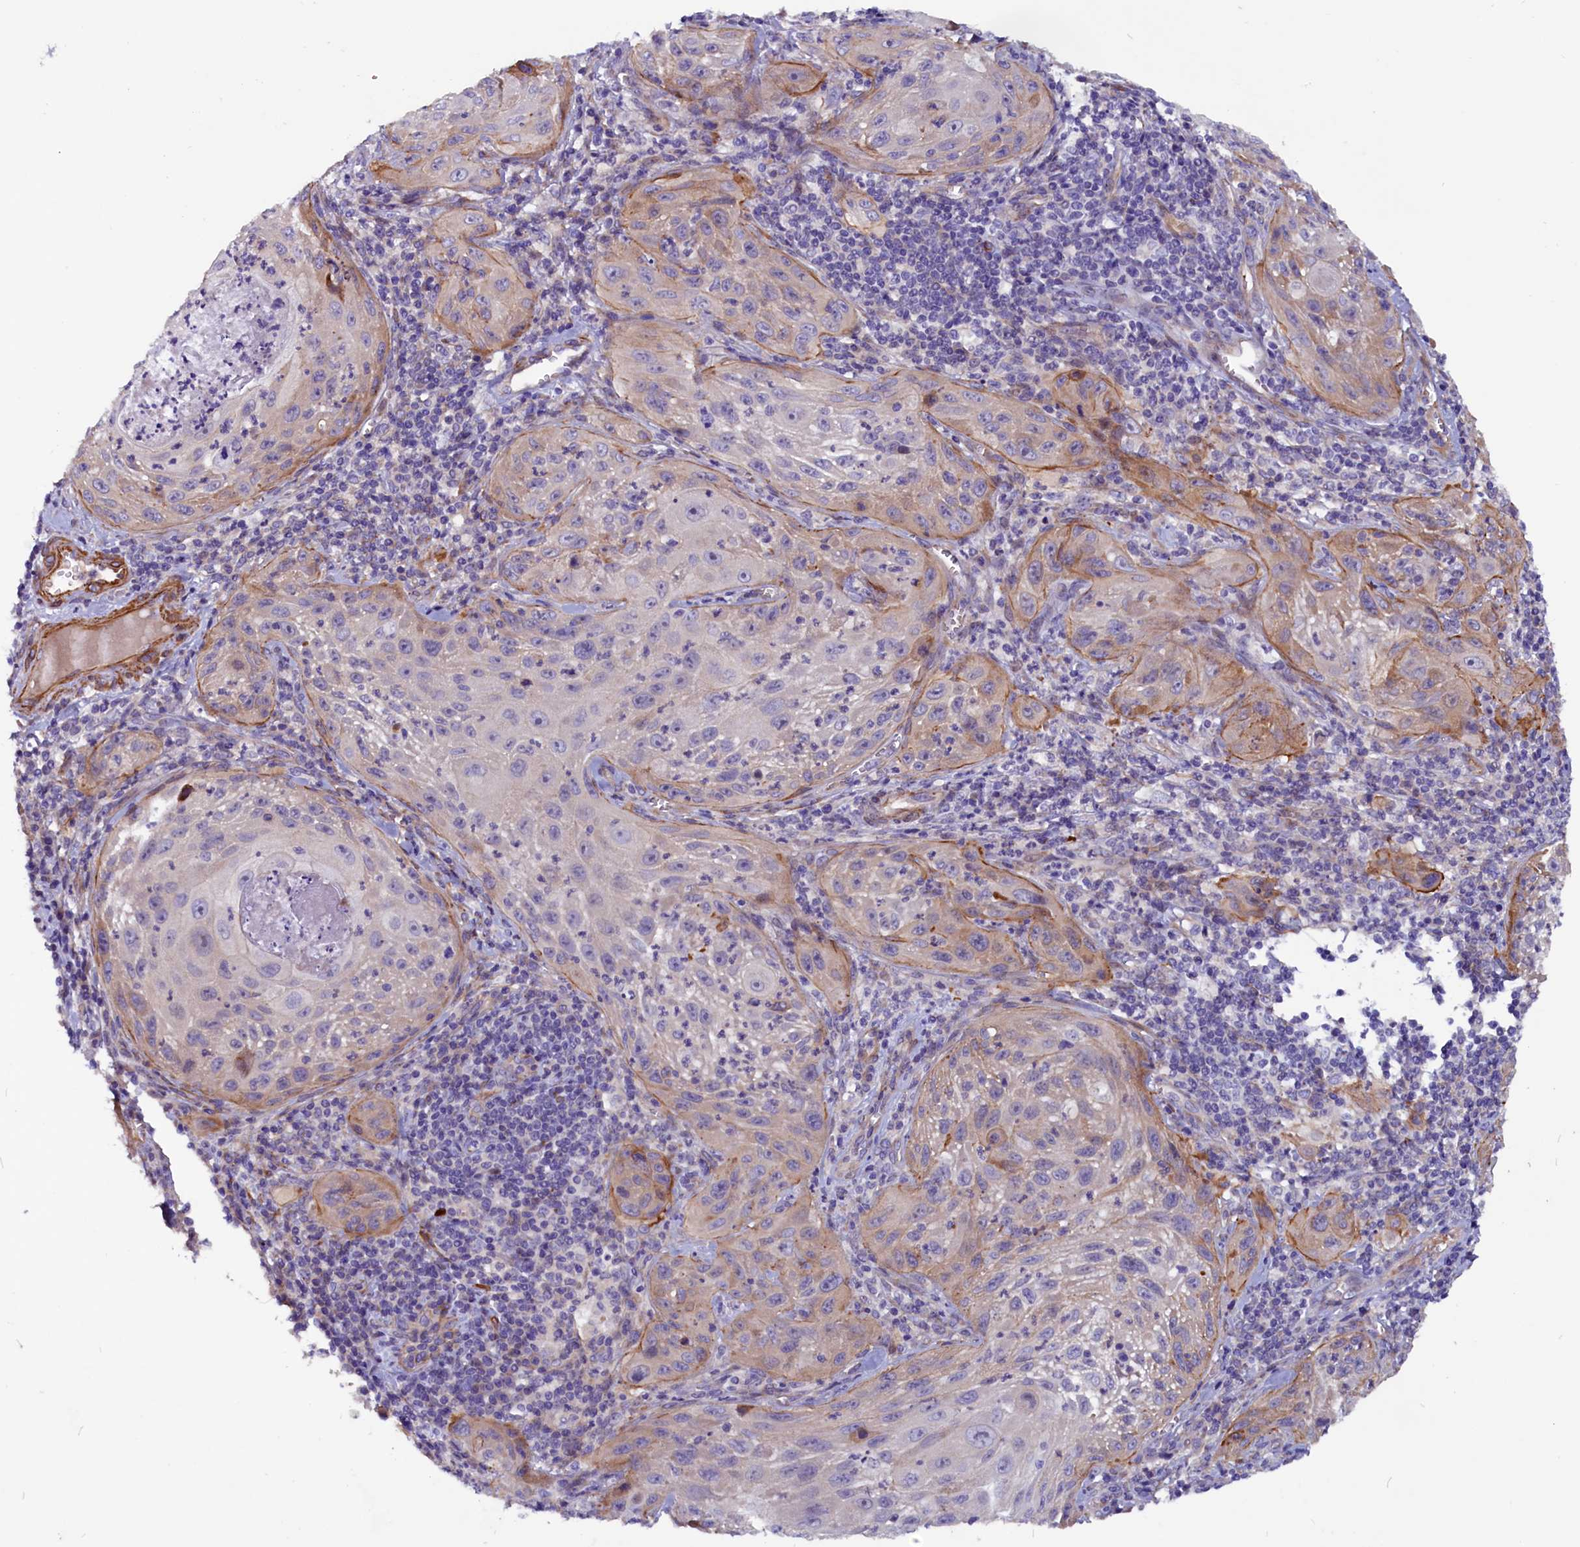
{"staining": {"intensity": "moderate", "quantity": "<25%", "location": "cytoplasmic/membranous"}, "tissue": "cervical cancer", "cell_type": "Tumor cells", "image_type": "cancer", "snomed": [{"axis": "morphology", "description": "Squamous cell carcinoma, NOS"}, {"axis": "topography", "description": "Cervix"}], "caption": "DAB (3,3'-diaminobenzidine) immunohistochemical staining of human cervical cancer demonstrates moderate cytoplasmic/membranous protein expression in about <25% of tumor cells.", "gene": "ZNF749", "patient": {"sex": "female", "age": 42}}